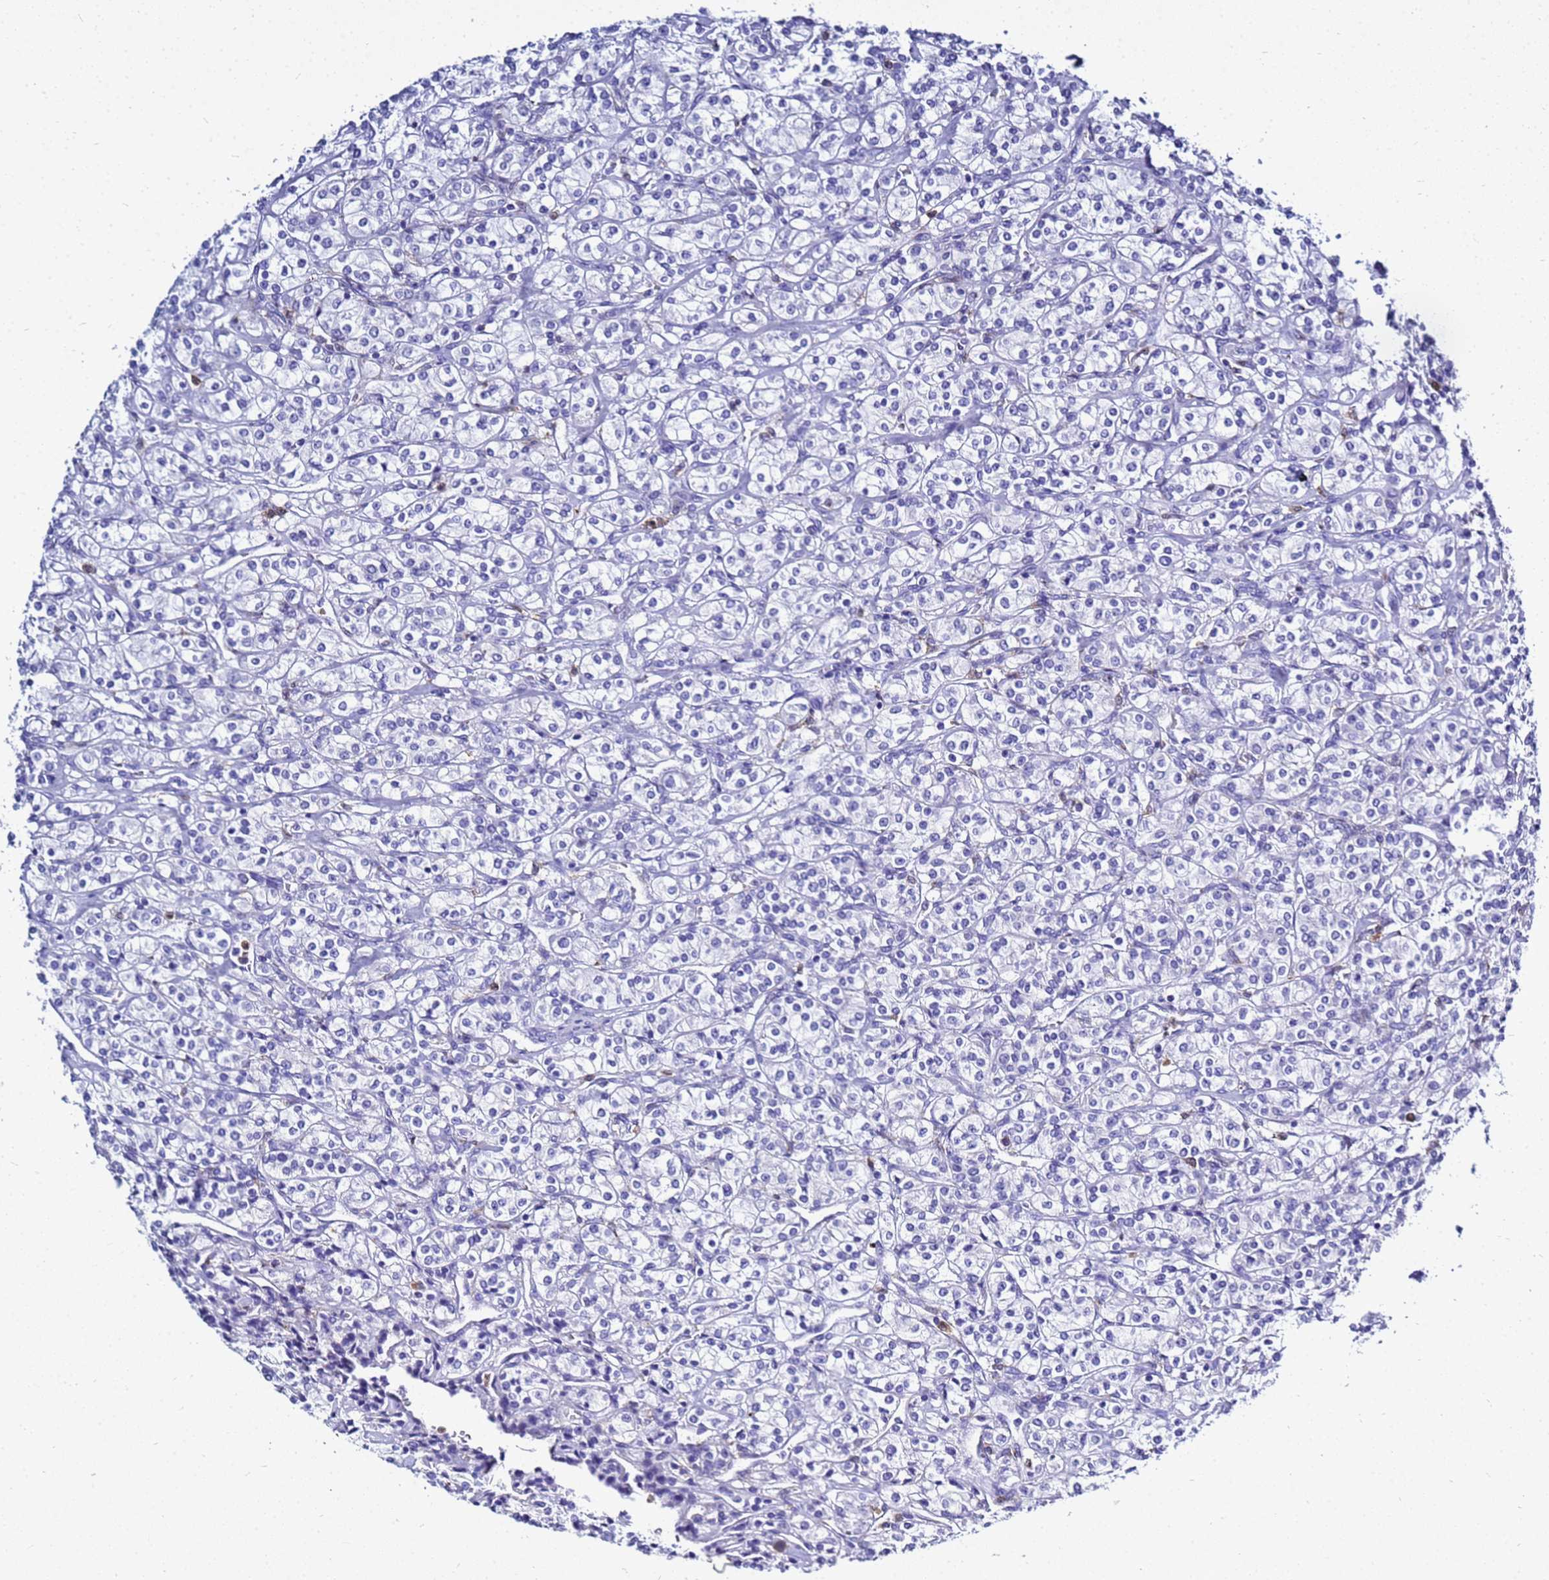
{"staining": {"intensity": "negative", "quantity": "none", "location": "none"}, "tissue": "renal cancer", "cell_type": "Tumor cells", "image_type": "cancer", "snomed": [{"axis": "morphology", "description": "Adenocarcinoma, NOS"}, {"axis": "topography", "description": "Kidney"}], "caption": "Immunohistochemistry histopathology image of human renal cancer (adenocarcinoma) stained for a protein (brown), which displays no staining in tumor cells.", "gene": "CSTA", "patient": {"sex": "male", "age": 77}}